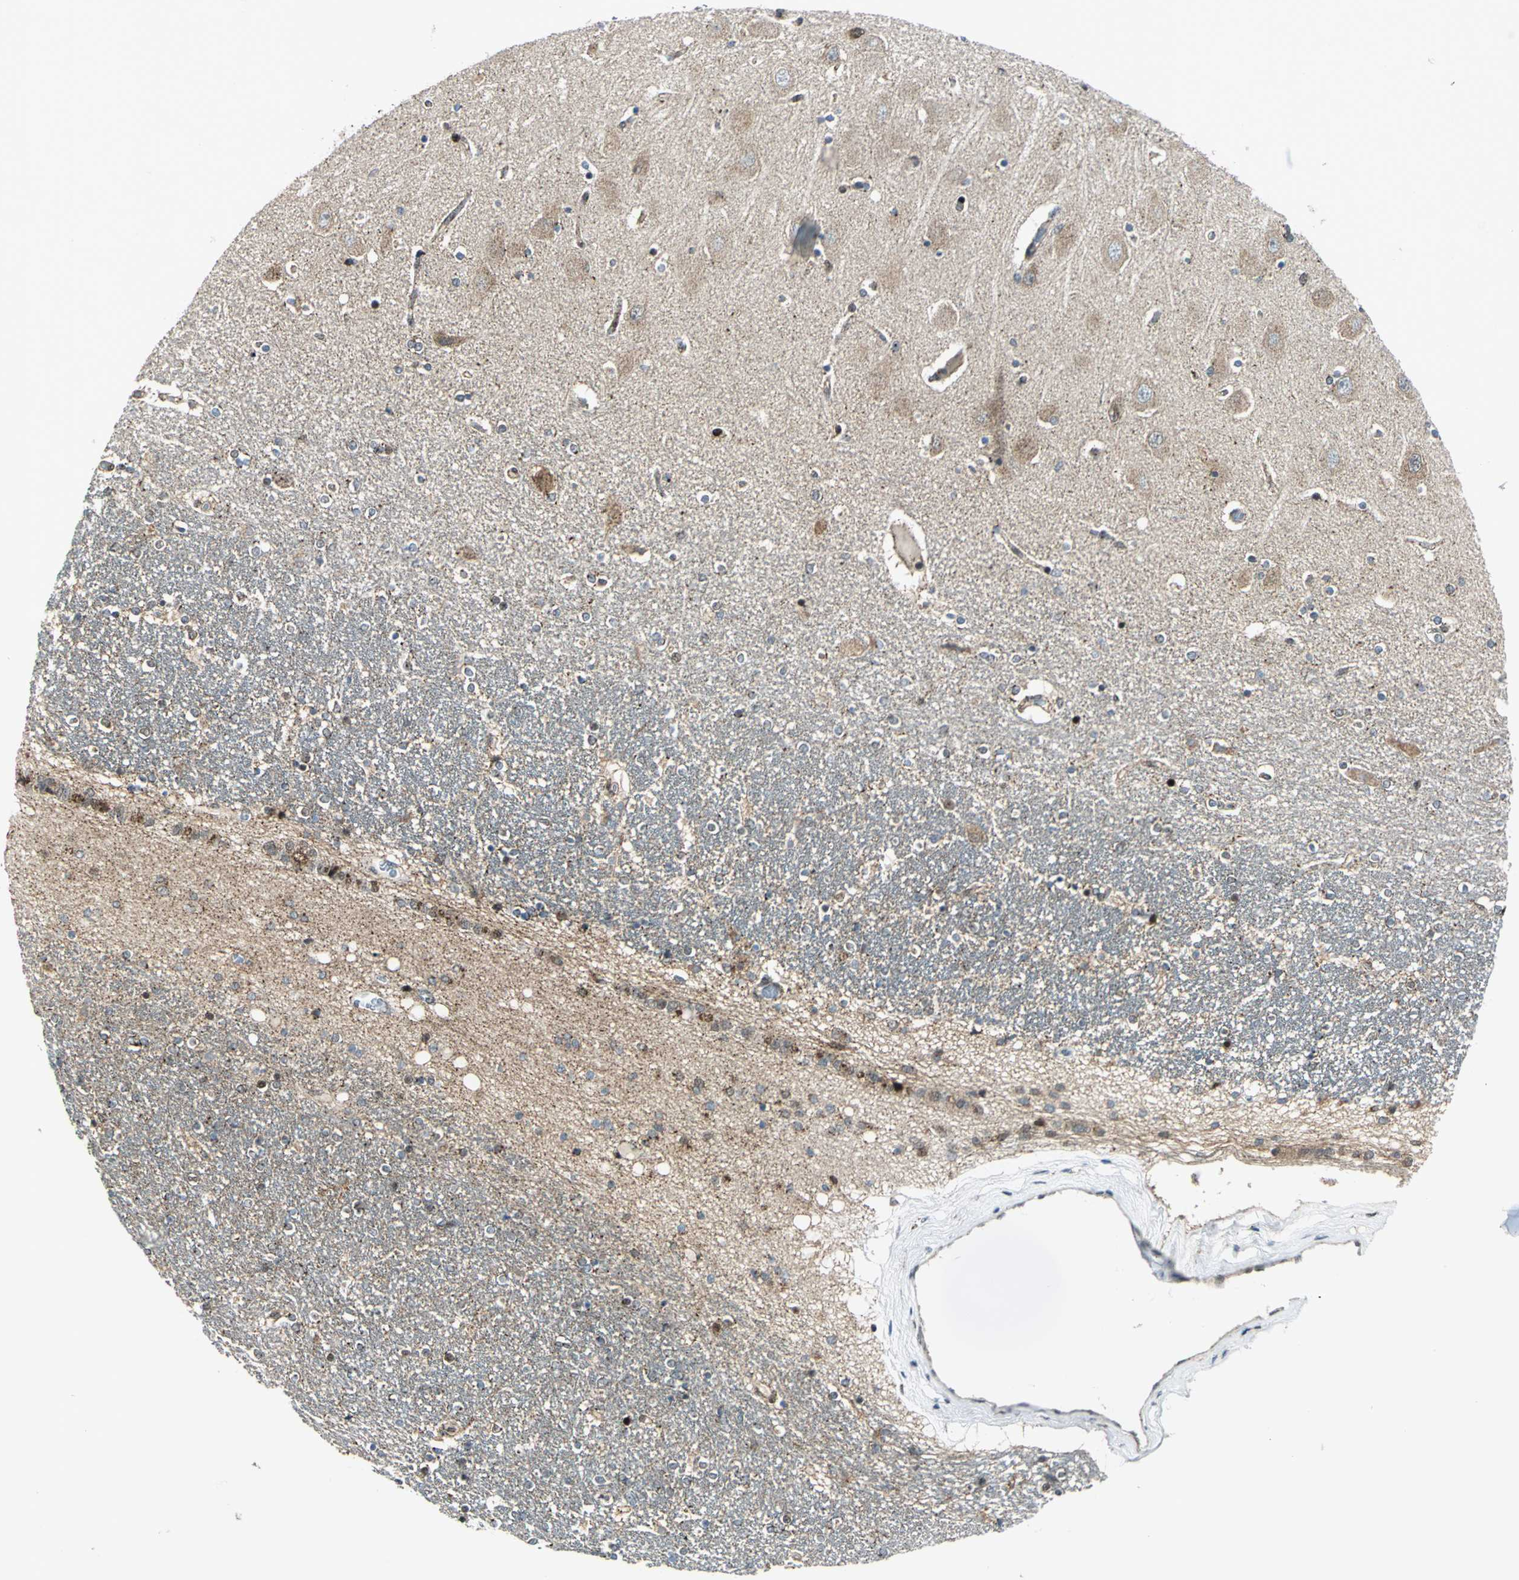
{"staining": {"intensity": "weak", "quantity": "25%-75%", "location": "cytoplasmic/membranous"}, "tissue": "hippocampus", "cell_type": "Glial cells", "image_type": "normal", "snomed": [{"axis": "morphology", "description": "Normal tissue, NOS"}, {"axis": "topography", "description": "Hippocampus"}], "caption": "The immunohistochemical stain highlights weak cytoplasmic/membranous staining in glial cells of normal hippocampus. The protein is stained brown, and the nuclei are stained in blue (DAB IHC with brightfield microscopy, high magnification).", "gene": "ATP6V1A", "patient": {"sex": "female", "age": 54}}